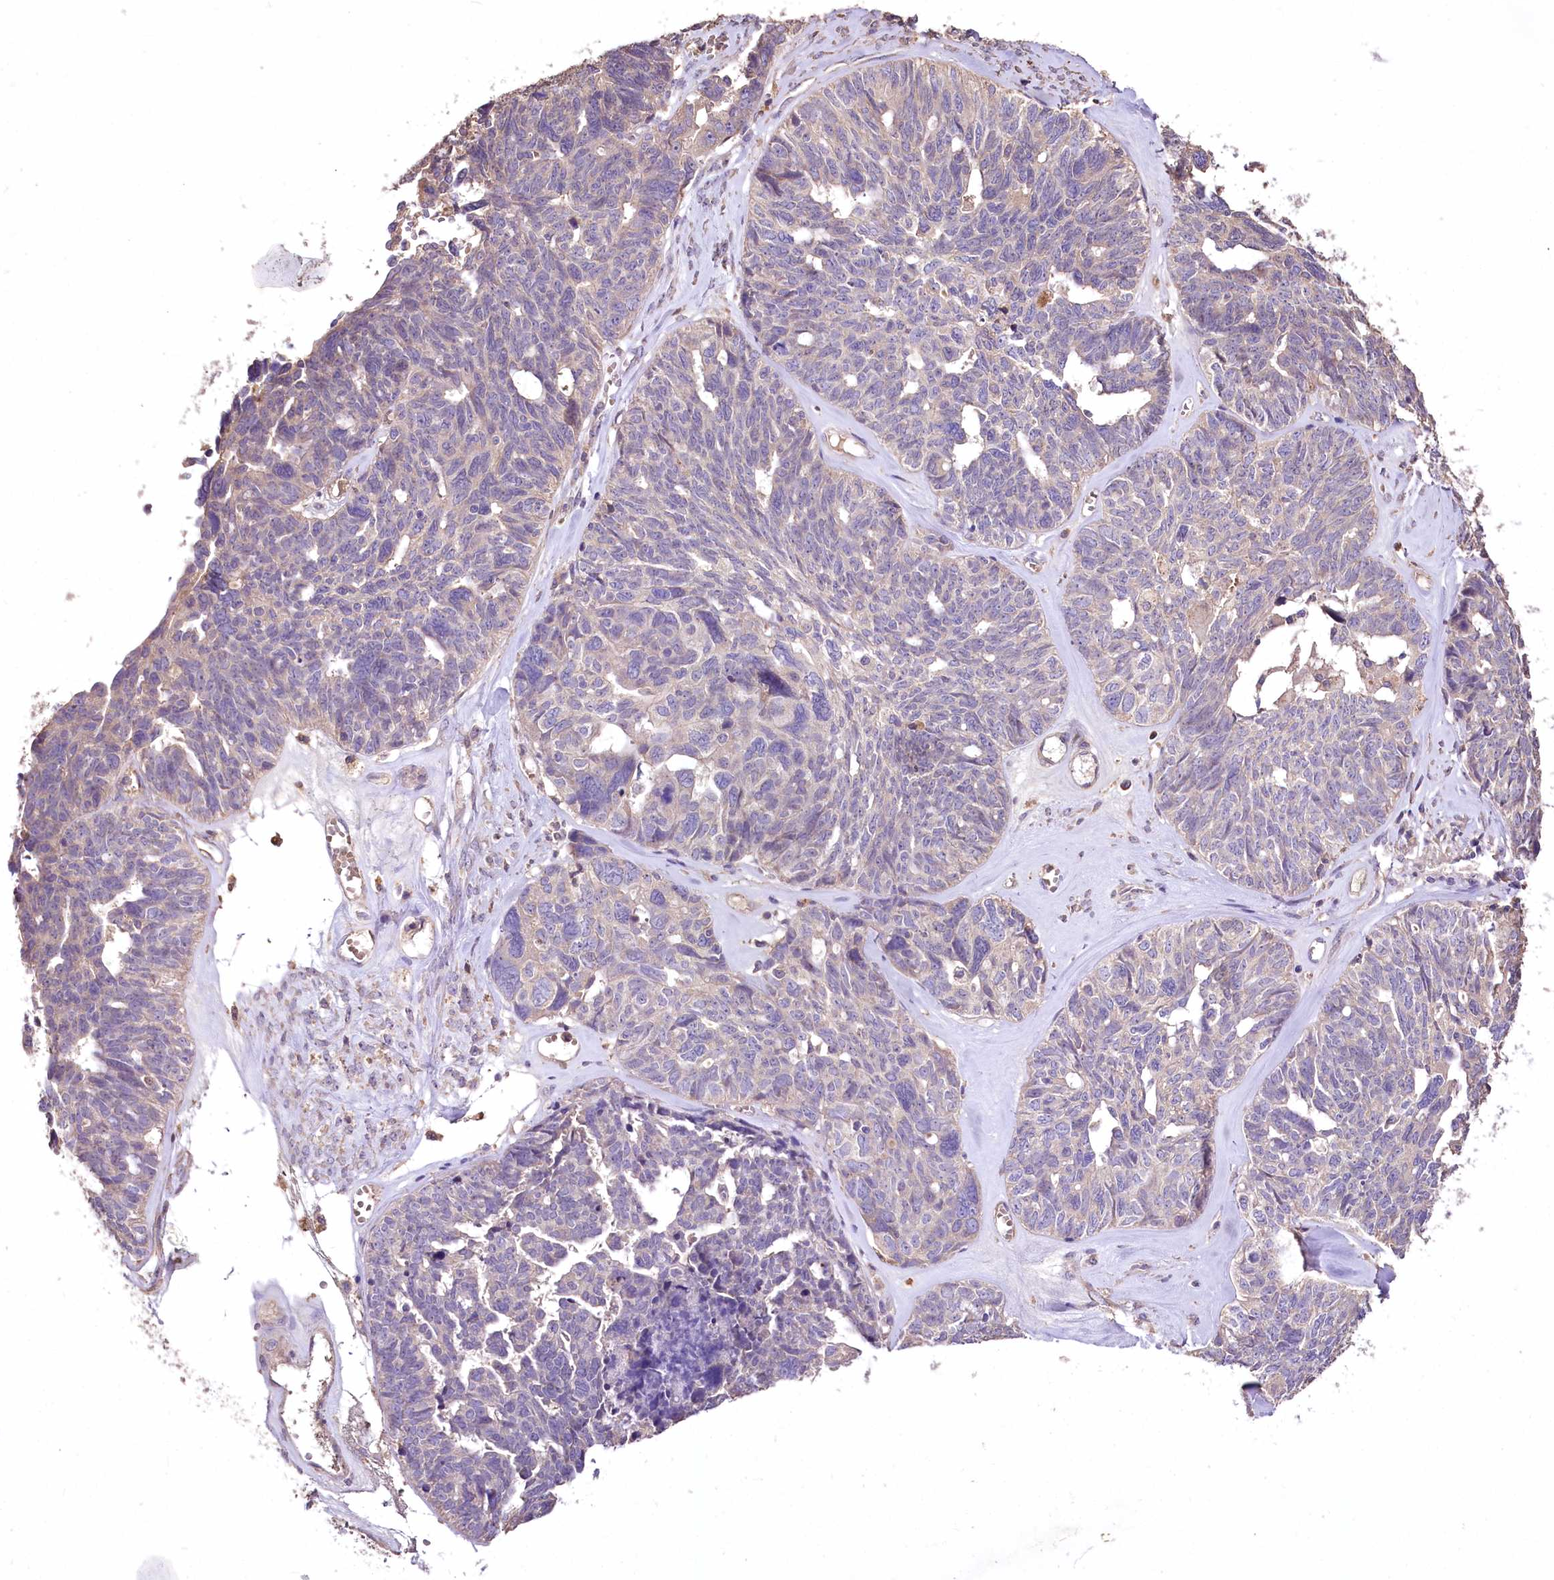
{"staining": {"intensity": "negative", "quantity": "none", "location": "none"}, "tissue": "ovarian cancer", "cell_type": "Tumor cells", "image_type": "cancer", "snomed": [{"axis": "morphology", "description": "Cystadenocarcinoma, serous, NOS"}, {"axis": "topography", "description": "Ovary"}], "caption": "High magnification brightfield microscopy of serous cystadenocarcinoma (ovarian) stained with DAB (3,3'-diaminobenzidine) (brown) and counterstained with hematoxylin (blue): tumor cells show no significant expression.", "gene": "PCYOX1L", "patient": {"sex": "female", "age": 79}}